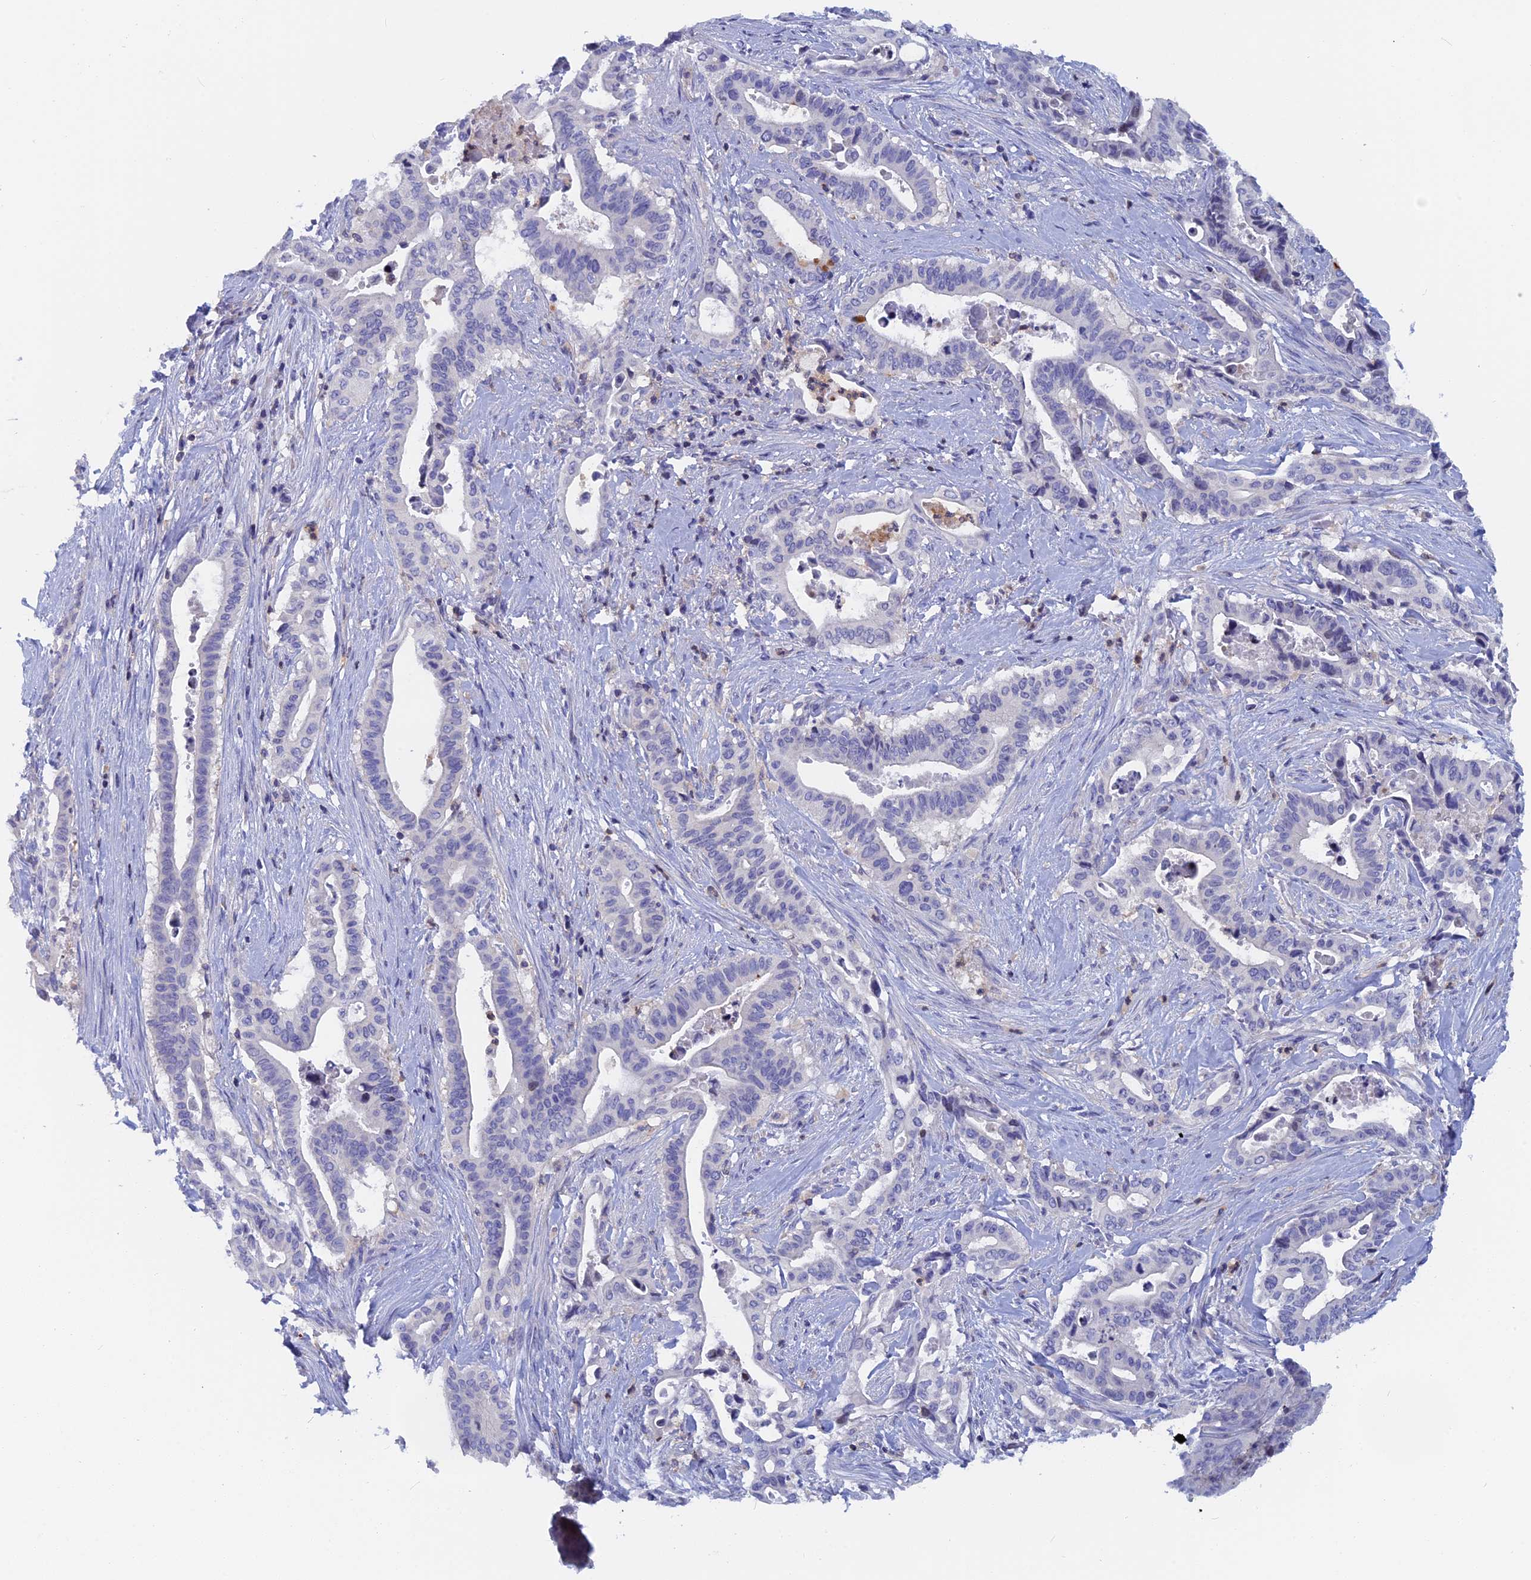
{"staining": {"intensity": "negative", "quantity": "none", "location": "none"}, "tissue": "pancreatic cancer", "cell_type": "Tumor cells", "image_type": "cancer", "snomed": [{"axis": "morphology", "description": "Adenocarcinoma, NOS"}, {"axis": "topography", "description": "Pancreas"}], "caption": "Immunohistochemistry (IHC) micrograph of neoplastic tissue: human pancreatic cancer (adenocarcinoma) stained with DAB (3,3'-diaminobenzidine) exhibits no significant protein staining in tumor cells. The staining is performed using DAB brown chromogen with nuclei counter-stained in using hematoxylin.", "gene": "ACP7", "patient": {"sex": "female", "age": 77}}